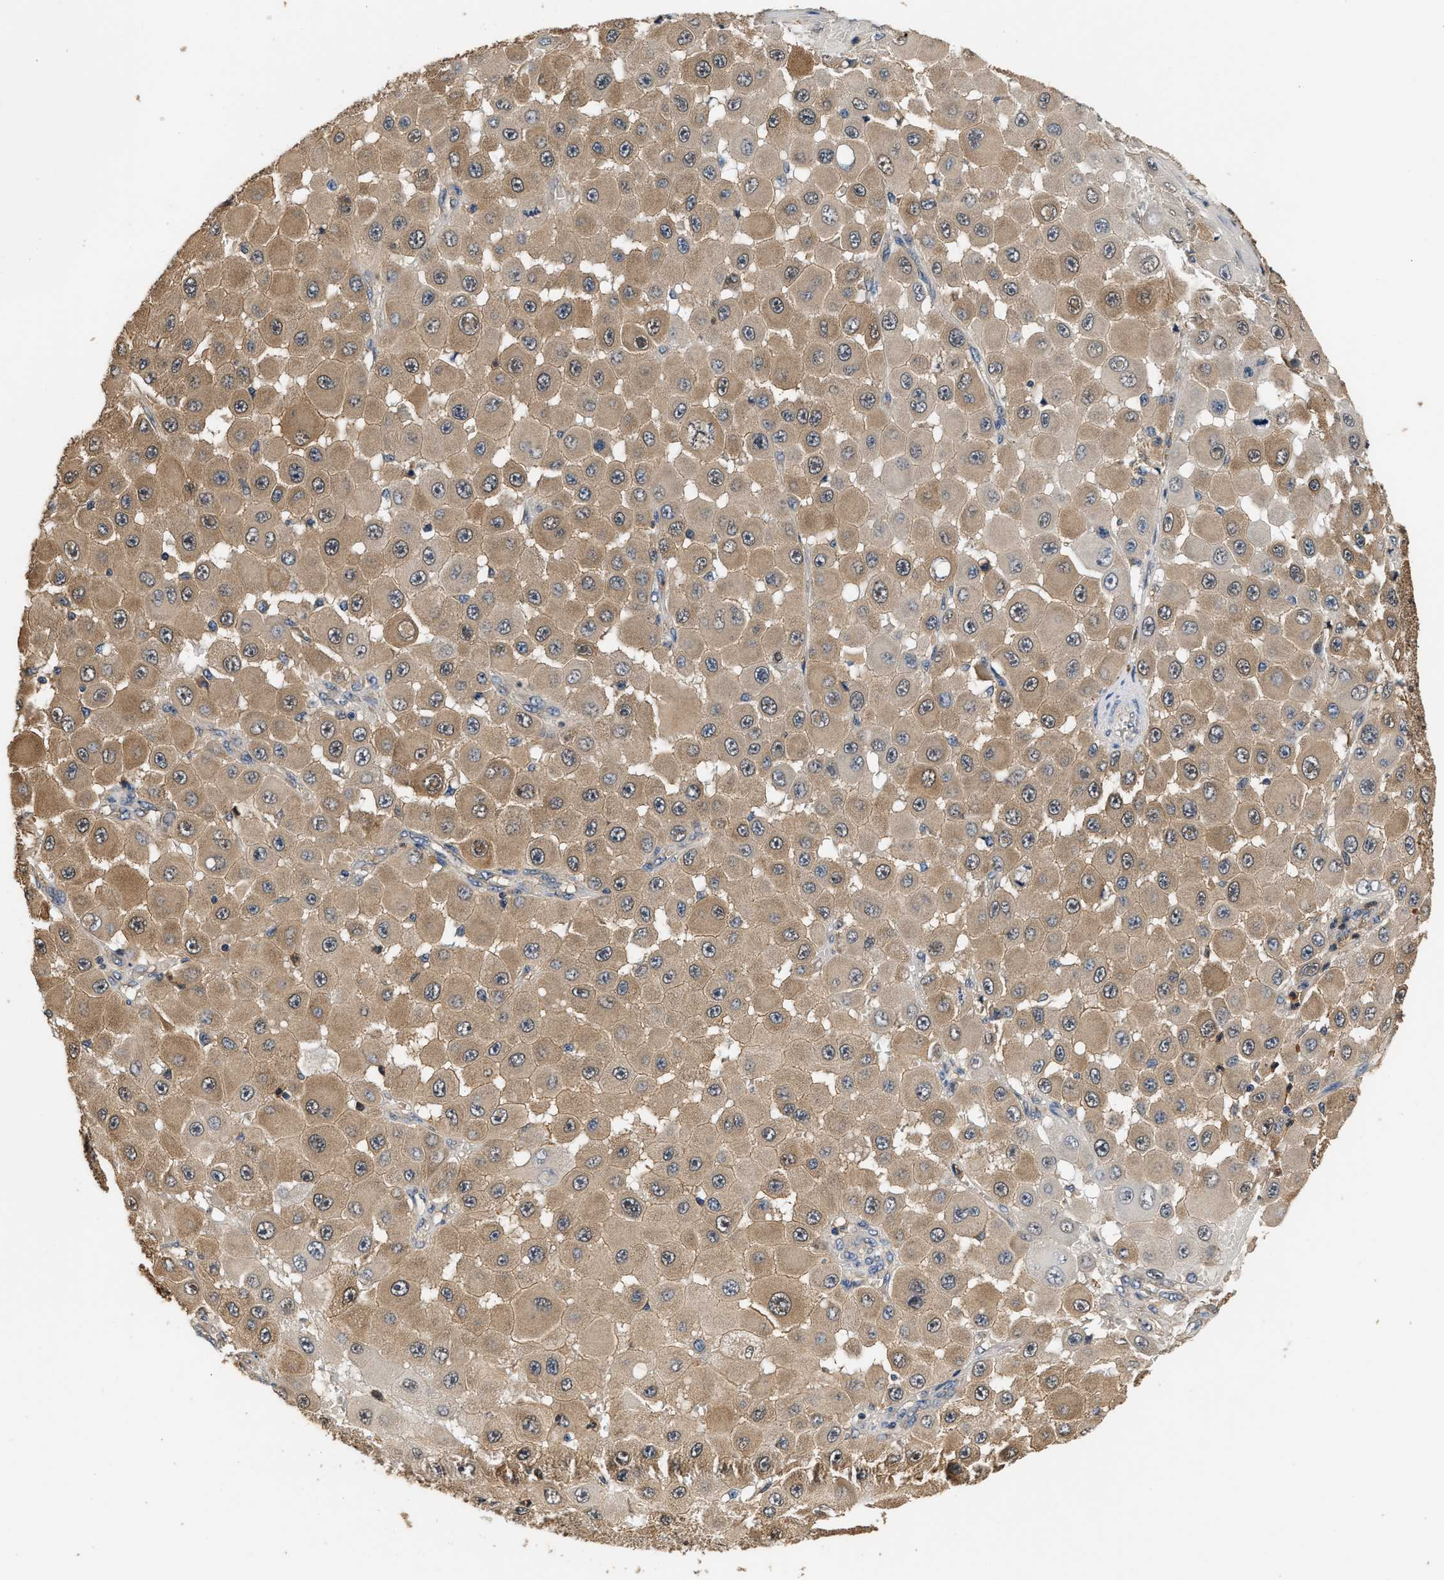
{"staining": {"intensity": "weak", "quantity": ">75%", "location": "cytoplasmic/membranous"}, "tissue": "melanoma", "cell_type": "Tumor cells", "image_type": "cancer", "snomed": [{"axis": "morphology", "description": "Malignant melanoma, NOS"}, {"axis": "topography", "description": "Skin"}], "caption": "About >75% of tumor cells in melanoma demonstrate weak cytoplasmic/membranous protein positivity as visualized by brown immunohistochemical staining.", "gene": "GPI", "patient": {"sex": "male", "age": 59}}